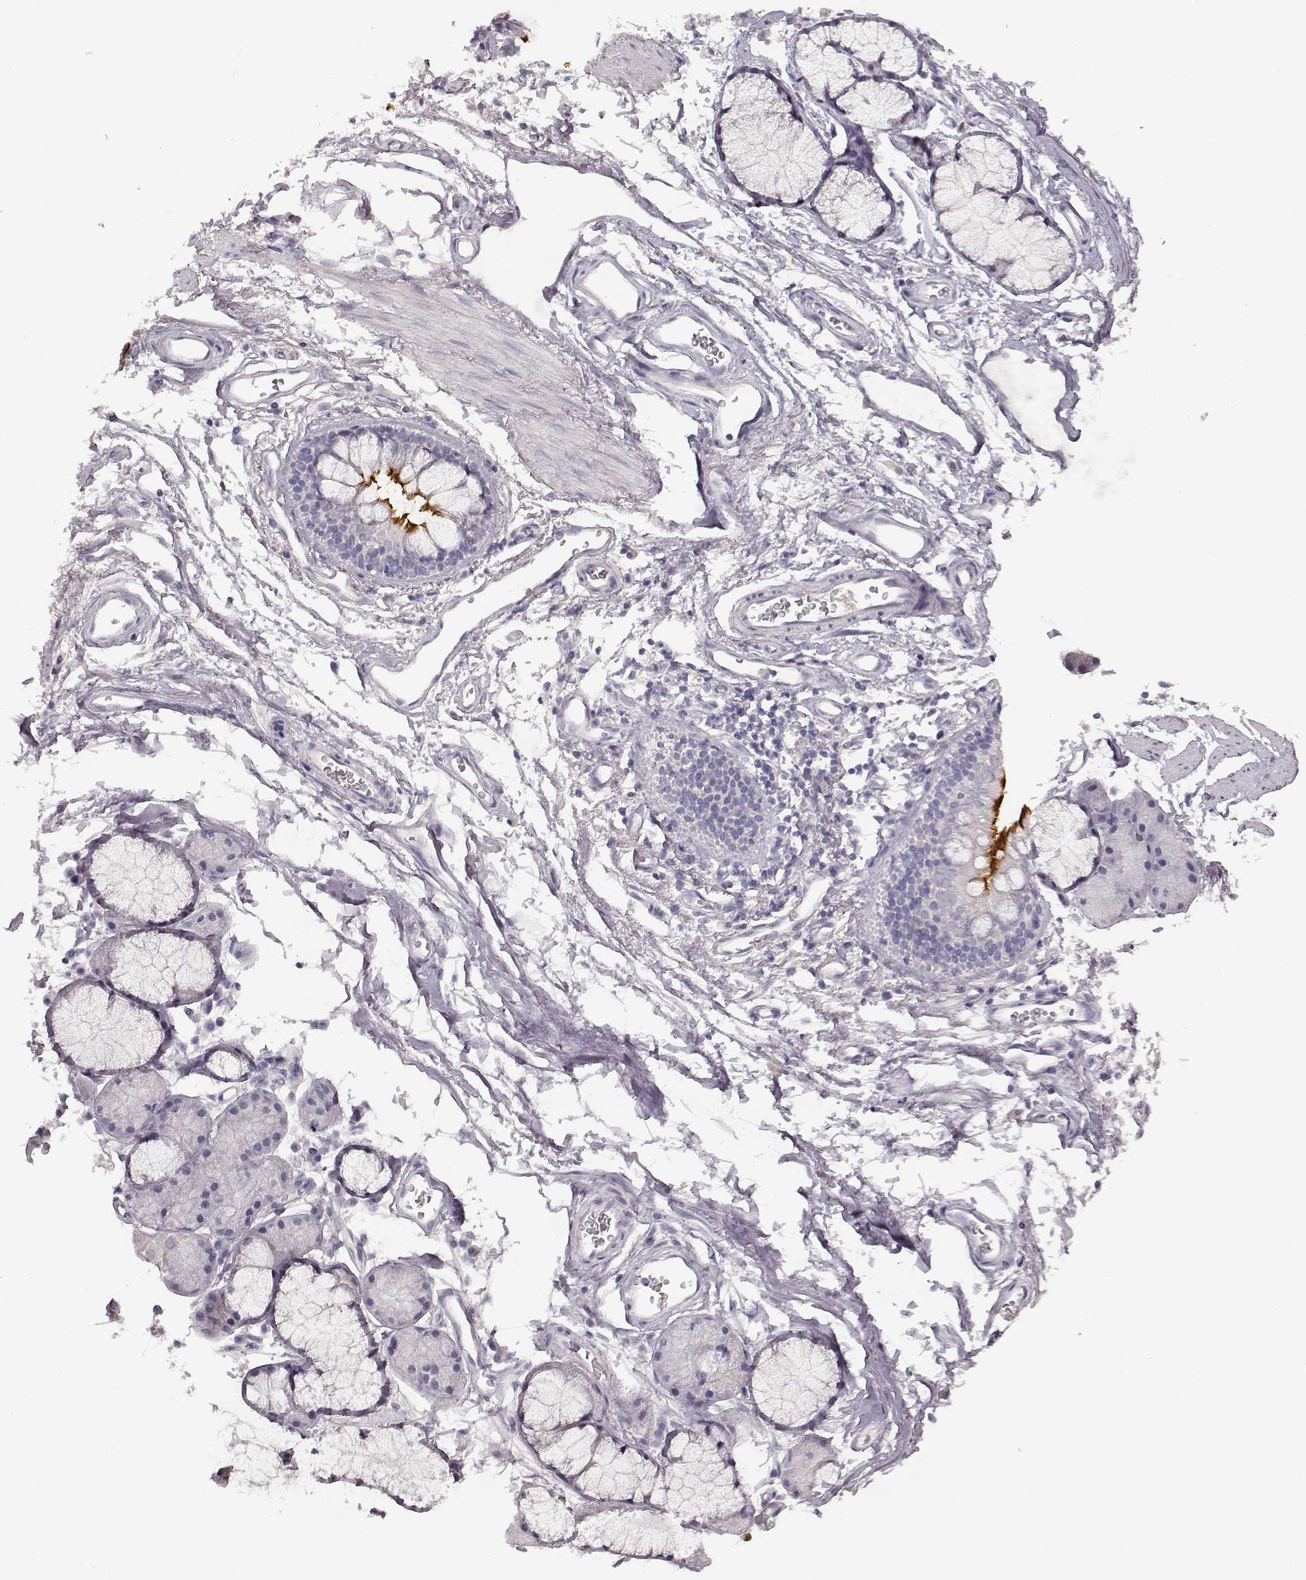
{"staining": {"intensity": "negative", "quantity": "none", "location": "none"}, "tissue": "soft tissue", "cell_type": "Chondrocytes", "image_type": "normal", "snomed": [{"axis": "morphology", "description": "Normal tissue, NOS"}, {"axis": "topography", "description": "Cartilage tissue"}, {"axis": "topography", "description": "Bronchus"}], "caption": "High magnification brightfield microscopy of unremarkable soft tissue stained with DAB (3,3'-diaminobenzidine) (brown) and counterstained with hematoxylin (blue): chondrocytes show no significant staining. Brightfield microscopy of immunohistochemistry stained with DAB (brown) and hematoxylin (blue), captured at high magnification.", "gene": "SPAG17", "patient": {"sex": "female", "age": 79}}